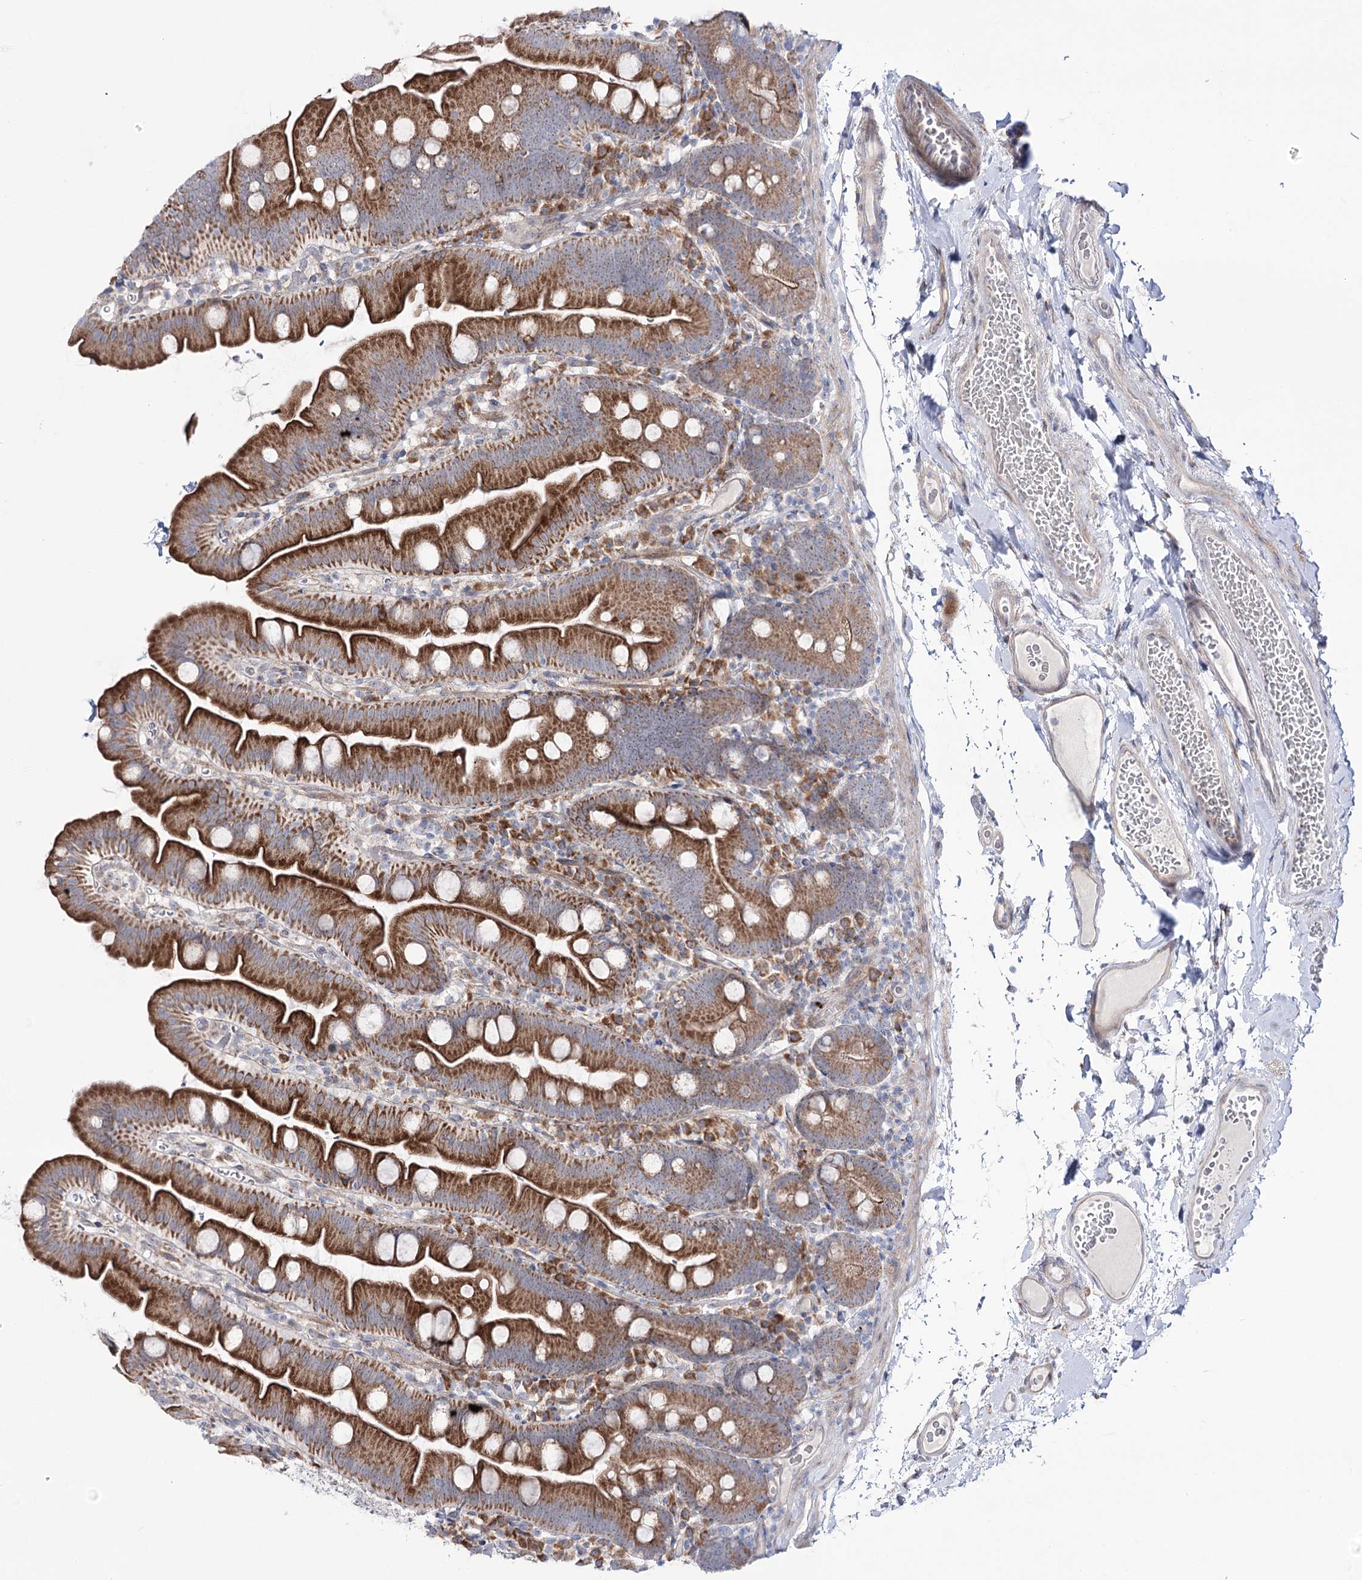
{"staining": {"intensity": "strong", "quantity": ">75%", "location": "cytoplasmic/membranous"}, "tissue": "small intestine", "cell_type": "Glandular cells", "image_type": "normal", "snomed": [{"axis": "morphology", "description": "Normal tissue, NOS"}, {"axis": "topography", "description": "Small intestine"}], "caption": "Protein staining of unremarkable small intestine displays strong cytoplasmic/membranous expression in about >75% of glandular cells. Using DAB (brown) and hematoxylin (blue) stains, captured at high magnification using brightfield microscopy.", "gene": "METTL5", "patient": {"sex": "female", "age": 68}}